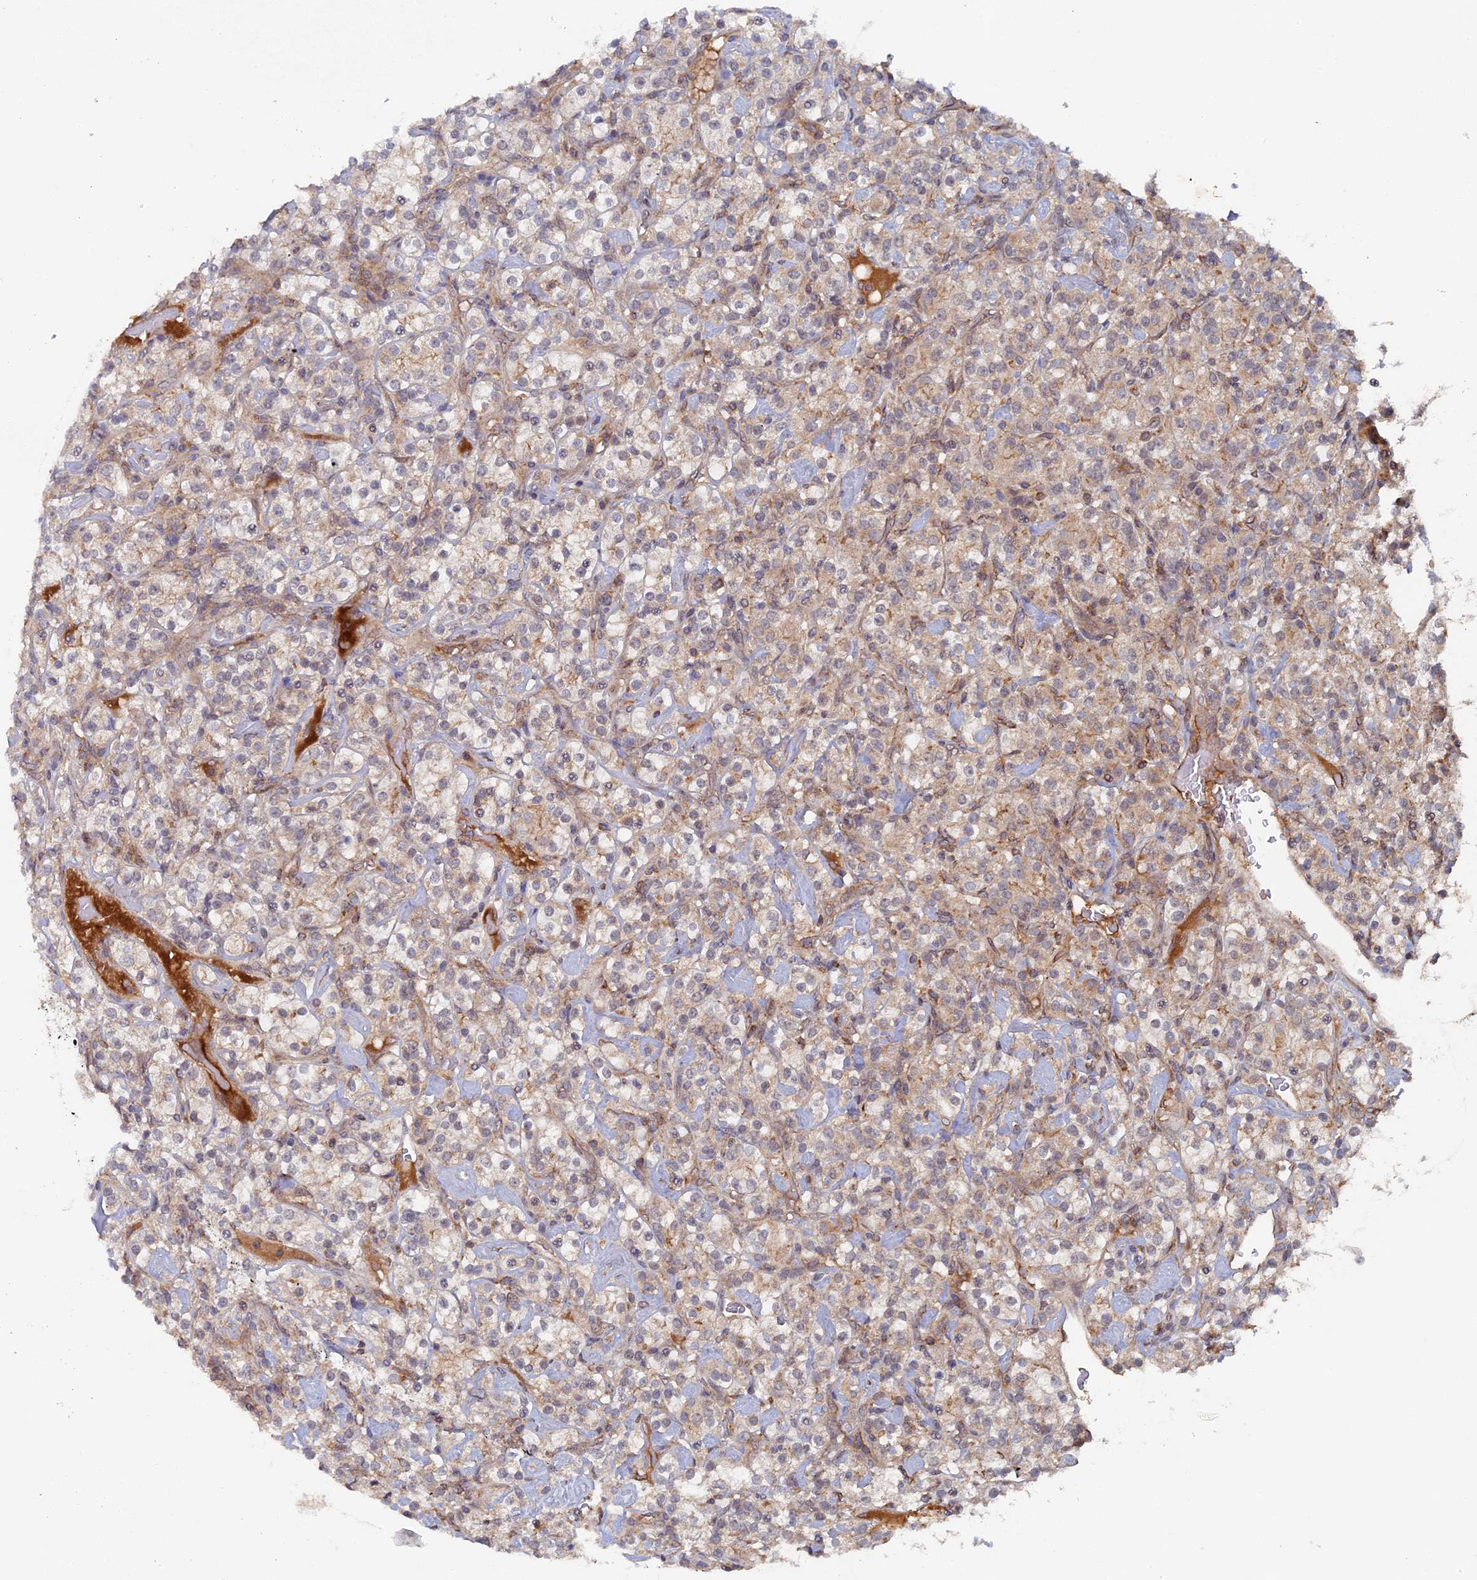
{"staining": {"intensity": "weak", "quantity": ">75%", "location": "cytoplasmic/membranous"}, "tissue": "renal cancer", "cell_type": "Tumor cells", "image_type": "cancer", "snomed": [{"axis": "morphology", "description": "Adenocarcinoma, NOS"}, {"axis": "topography", "description": "Kidney"}], "caption": "Tumor cells reveal weak cytoplasmic/membranous expression in approximately >75% of cells in renal adenocarcinoma.", "gene": "RAB15", "patient": {"sex": "male", "age": 77}}